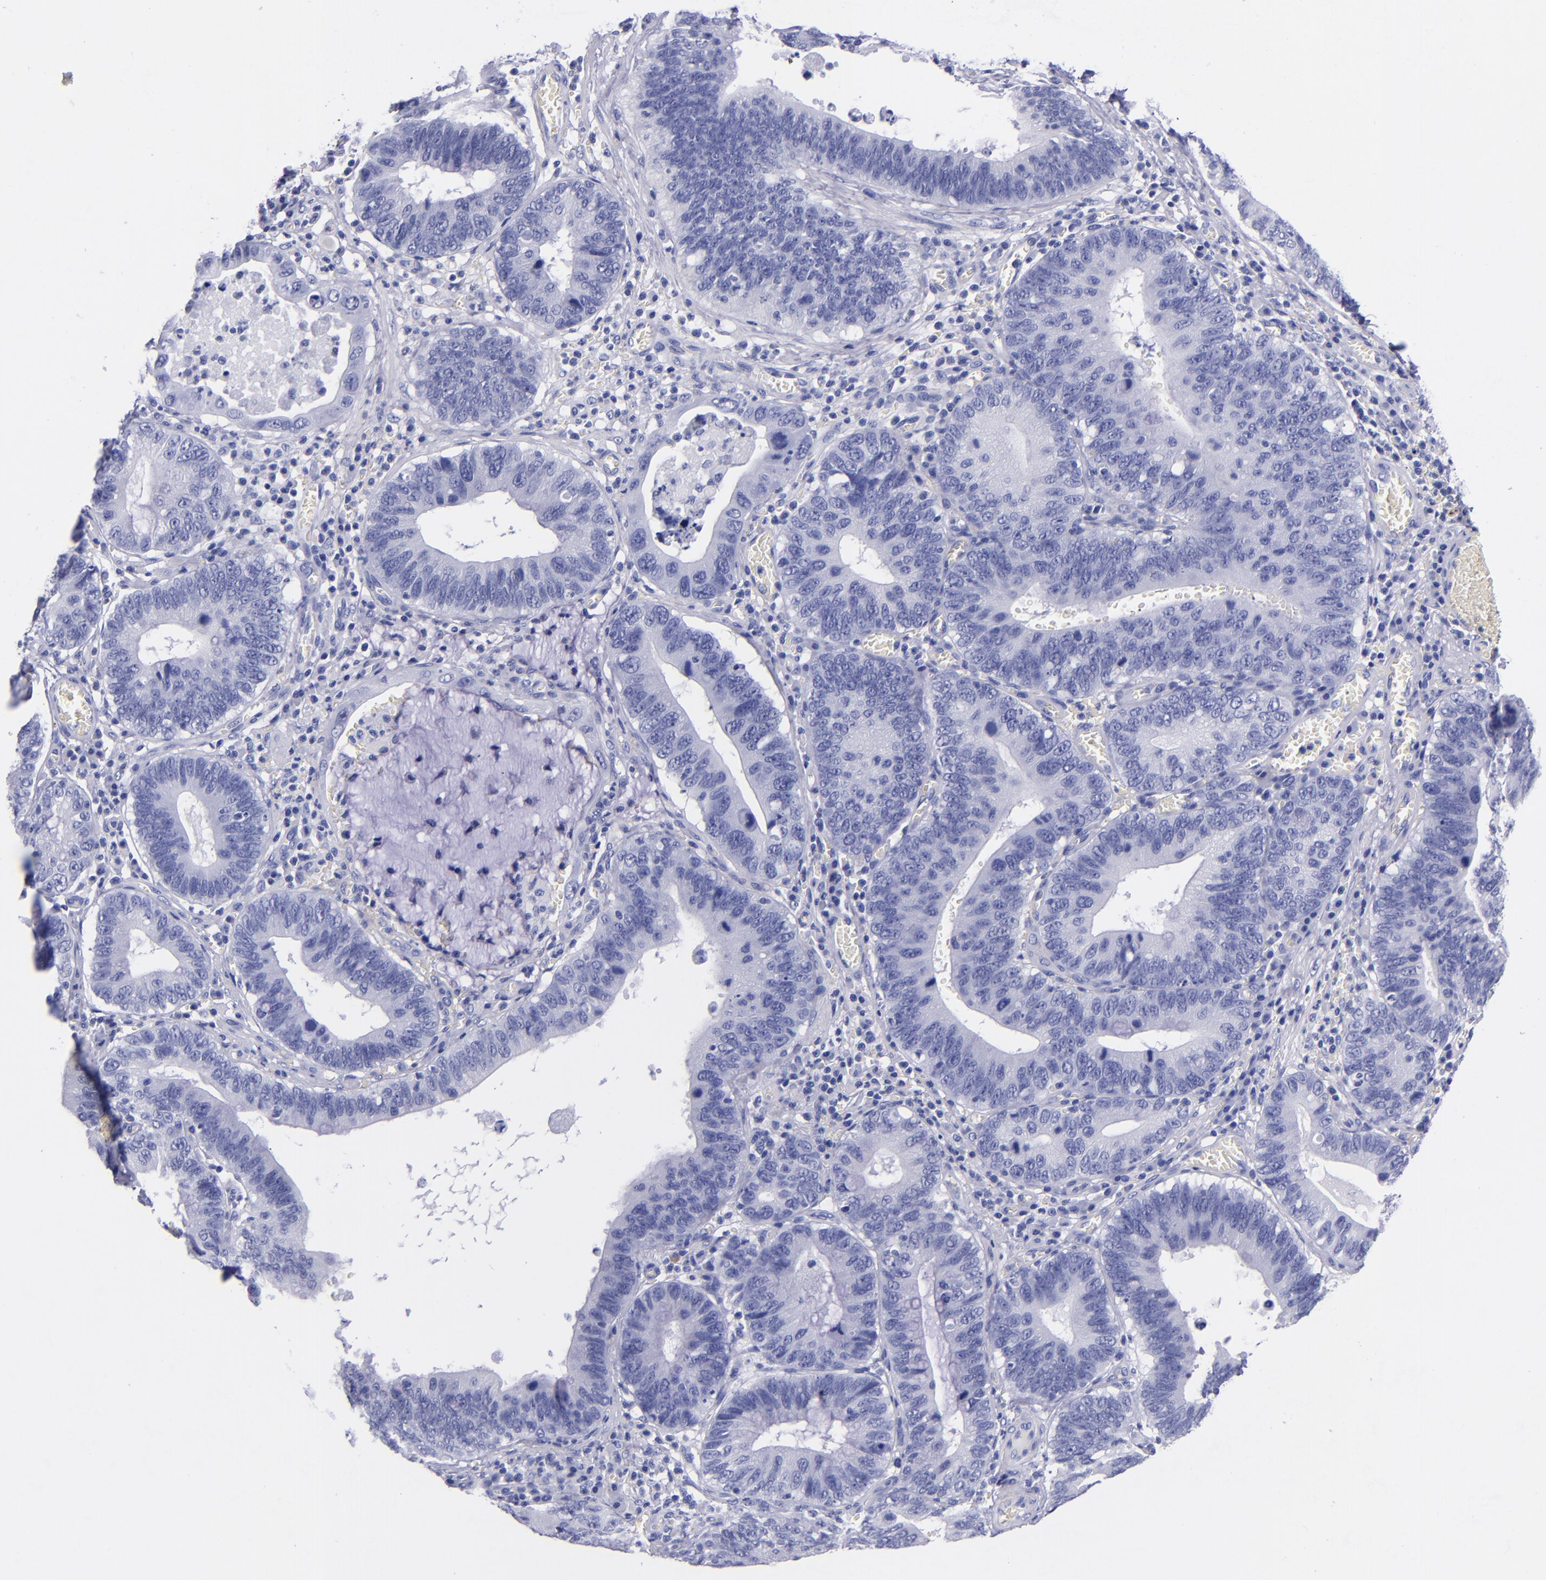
{"staining": {"intensity": "negative", "quantity": "none", "location": "none"}, "tissue": "stomach cancer", "cell_type": "Tumor cells", "image_type": "cancer", "snomed": [{"axis": "morphology", "description": "Adenocarcinoma, NOS"}, {"axis": "topography", "description": "Stomach"}, {"axis": "topography", "description": "Gastric cardia"}], "caption": "The micrograph exhibits no significant staining in tumor cells of stomach adenocarcinoma.", "gene": "SV2A", "patient": {"sex": "male", "age": 59}}